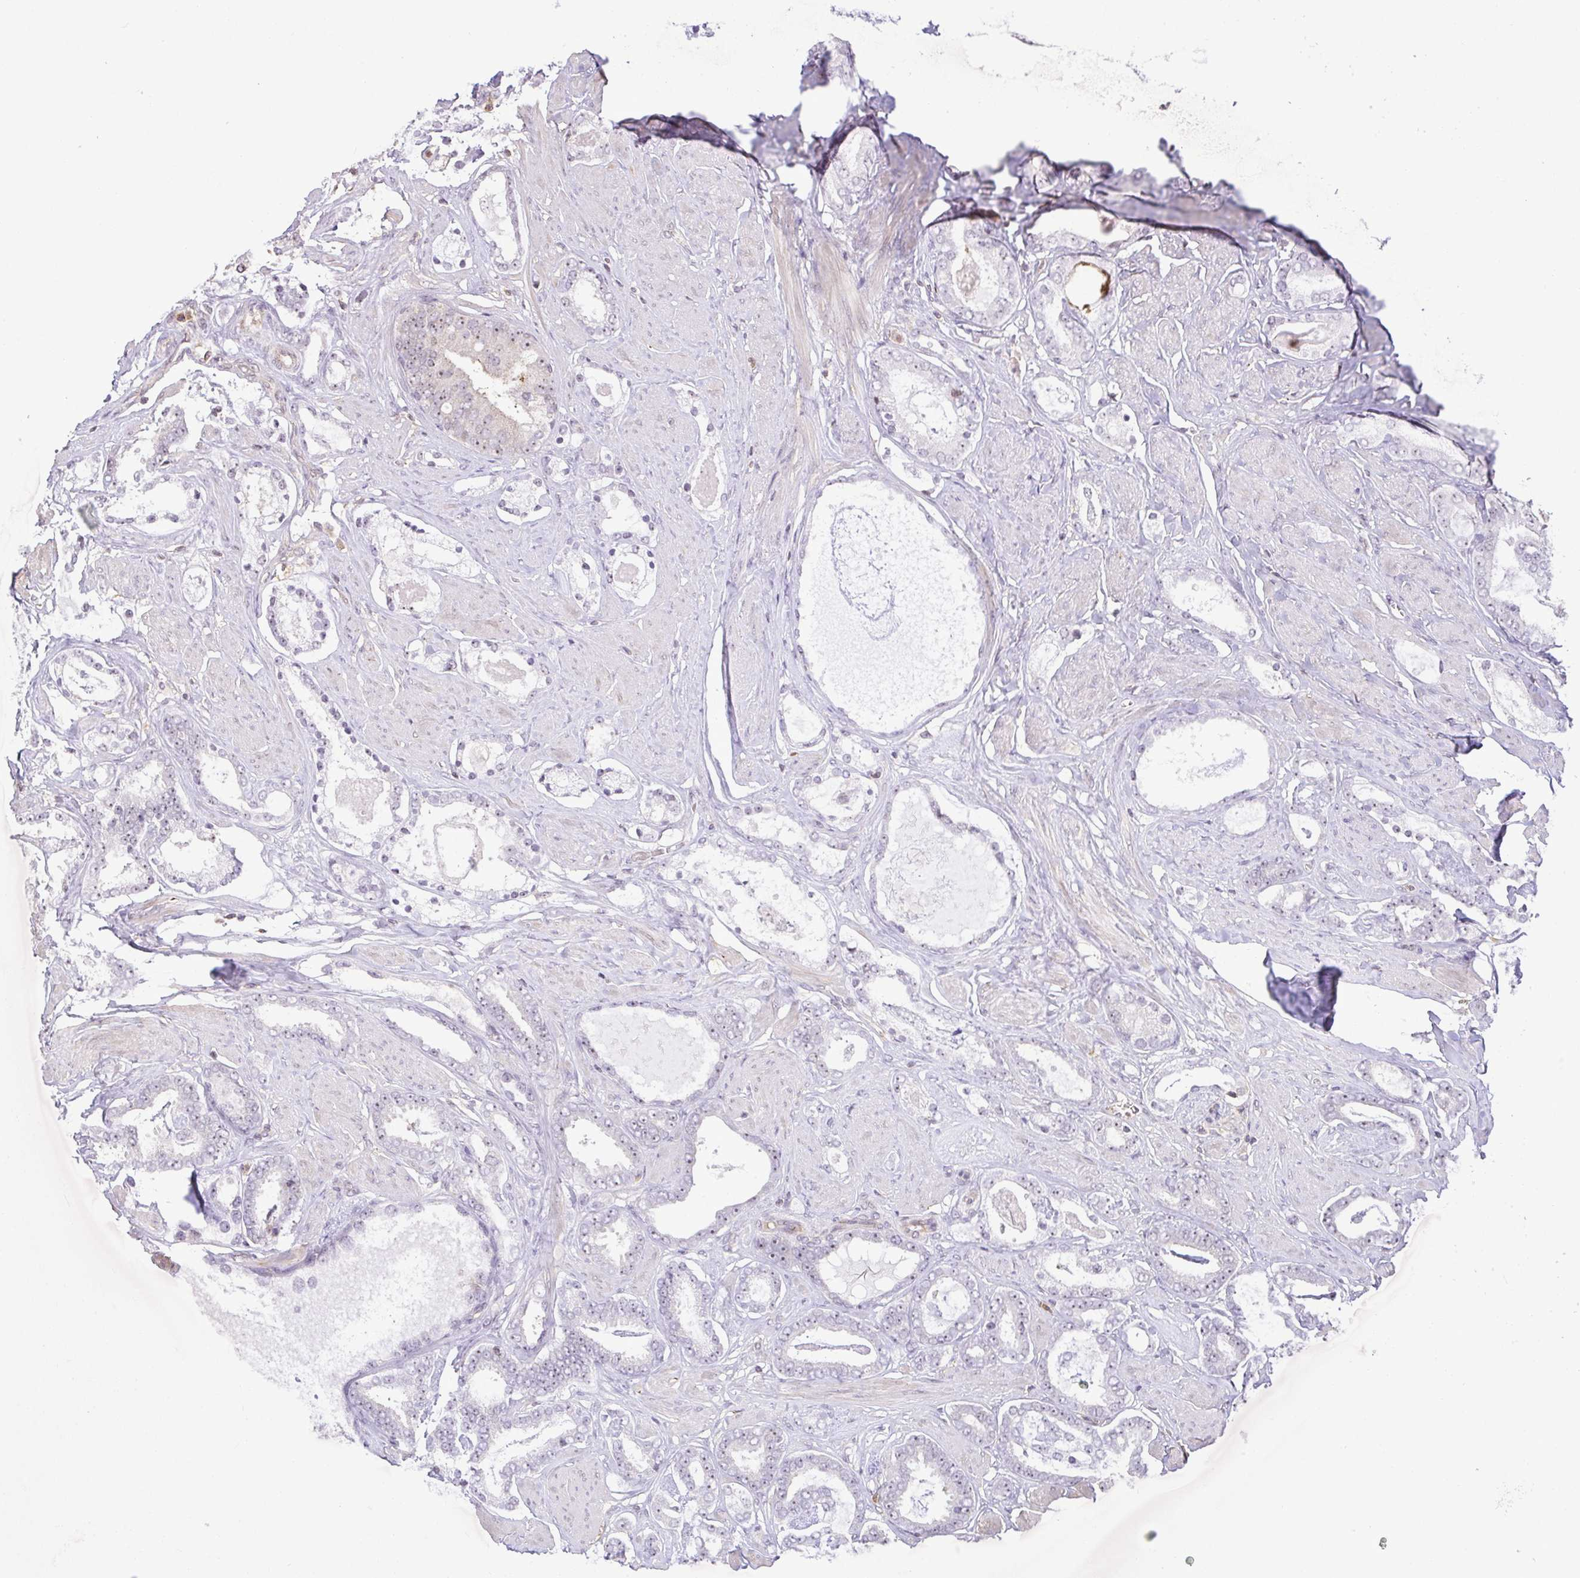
{"staining": {"intensity": "weak", "quantity": "25%-75%", "location": "nuclear"}, "tissue": "prostate cancer", "cell_type": "Tumor cells", "image_type": "cancer", "snomed": [{"axis": "morphology", "description": "Adenocarcinoma, High grade"}, {"axis": "topography", "description": "Prostate"}], "caption": "Weak nuclear protein expression is identified in approximately 25%-75% of tumor cells in prostate cancer (adenocarcinoma (high-grade)).", "gene": "RSL24D1", "patient": {"sex": "male", "age": 63}}